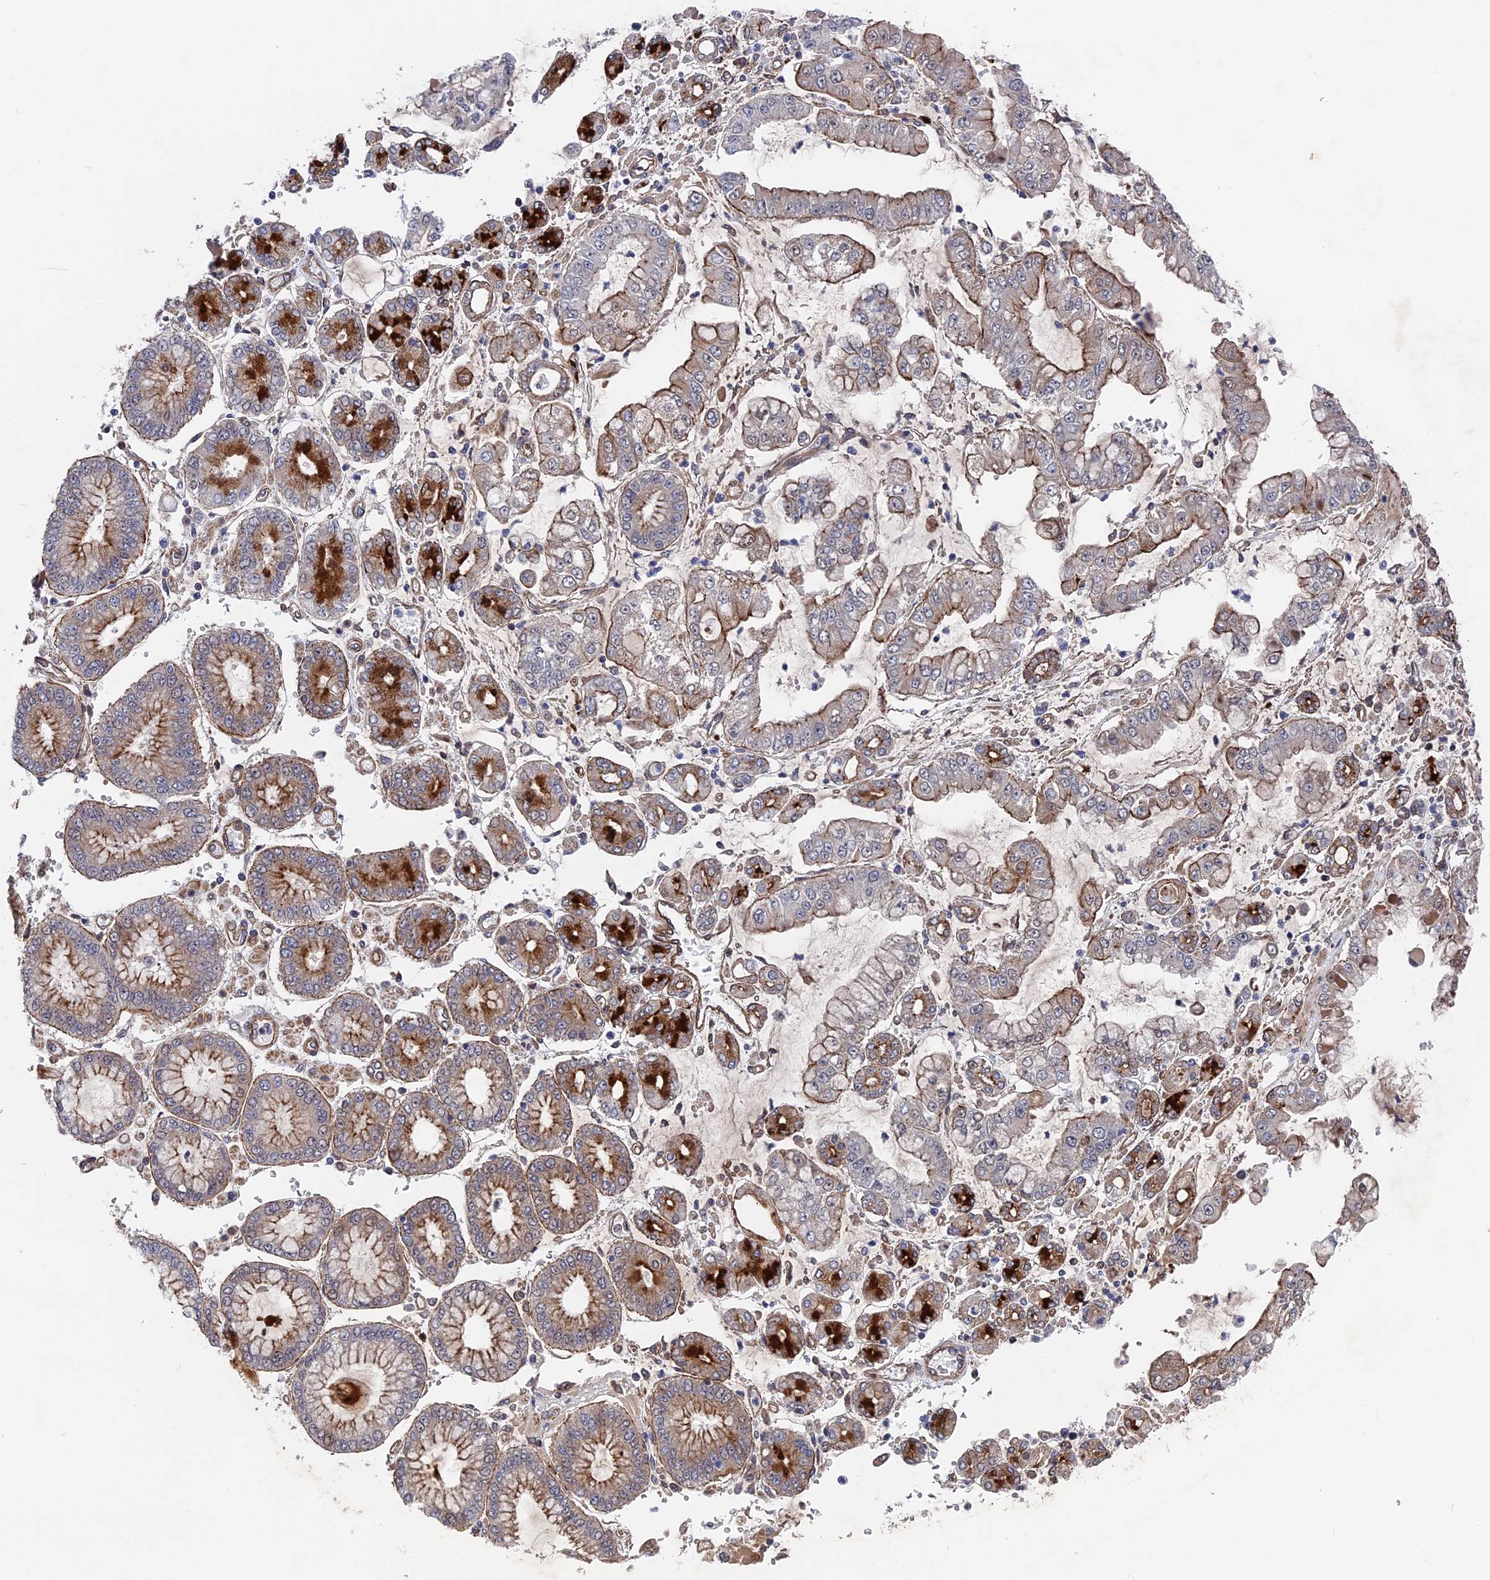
{"staining": {"intensity": "moderate", "quantity": "25%-75%", "location": "cytoplasmic/membranous"}, "tissue": "stomach cancer", "cell_type": "Tumor cells", "image_type": "cancer", "snomed": [{"axis": "morphology", "description": "Adenocarcinoma, NOS"}, {"axis": "topography", "description": "Stomach"}], "caption": "Immunohistochemical staining of human stomach cancer exhibits medium levels of moderate cytoplasmic/membranous positivity in approximately 25%-75% of tumor cells. (Brightfield microscopy of DAB IHC at high magnification).", "gene": "NOSIP", "patient": {"sex": "male", "age": 76}}